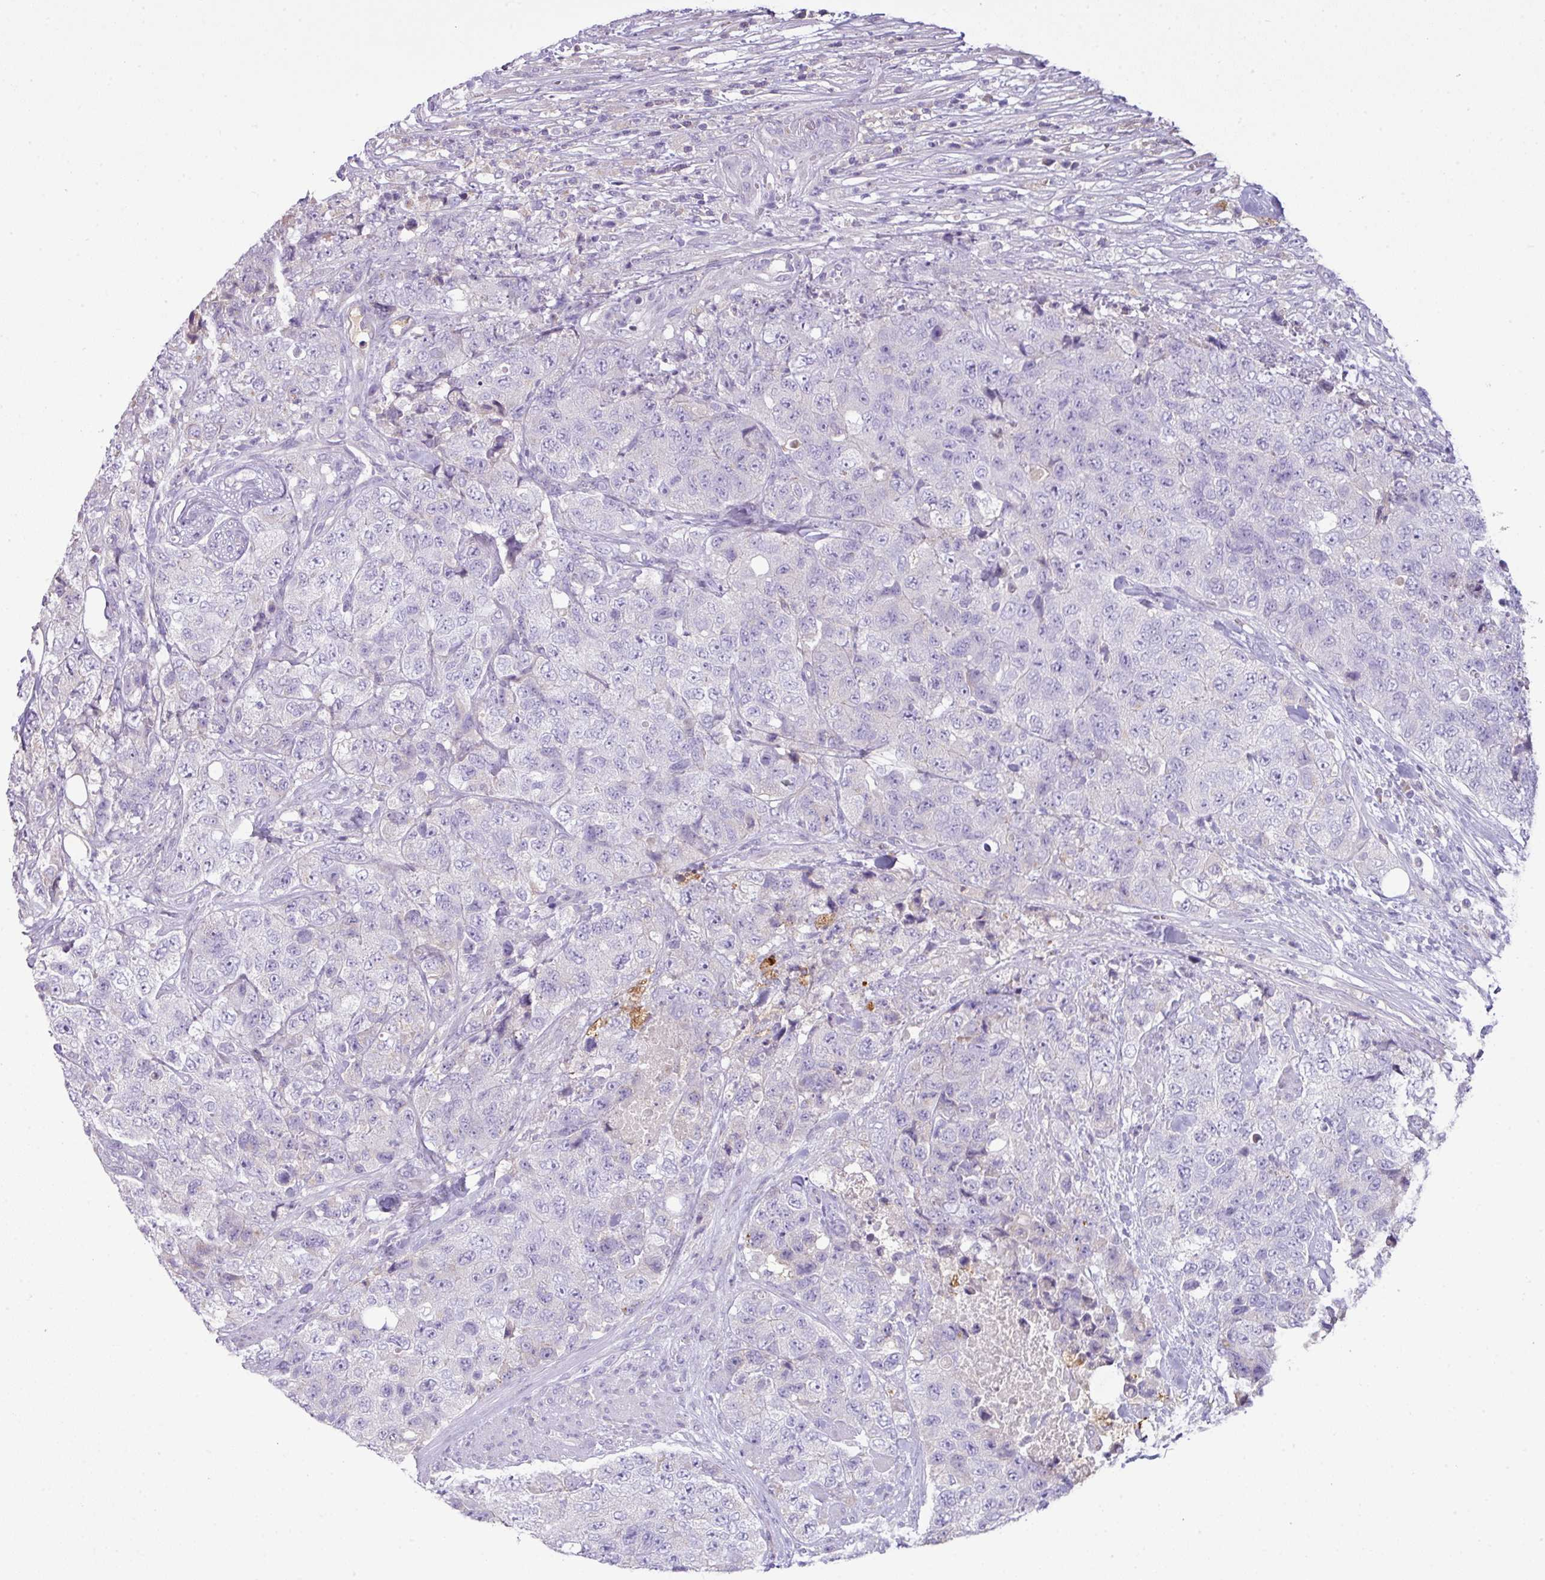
{"staining": {"intensity": "negative", "quantity": "none", "location": "none"}, "tissue": "urothelial cancer", "cell_type": "Tumor cells", "image_type": "cancer", "snomed": [{"axis": "morphology", "description": "Urothelial carcinoma, High grade"}, {"axis": "topography", "description": "Urinary bladder"}], "caption": "Immunohistochemistry (IHC) of urothelial cancer displays no positivity in tumor cells. (DAB (3,3'-diaminobenzidine) immunohistochemistry (IHC), high magnification).", "gene": "OR6C6", "patient": {"sex": "female", "age": 78}}